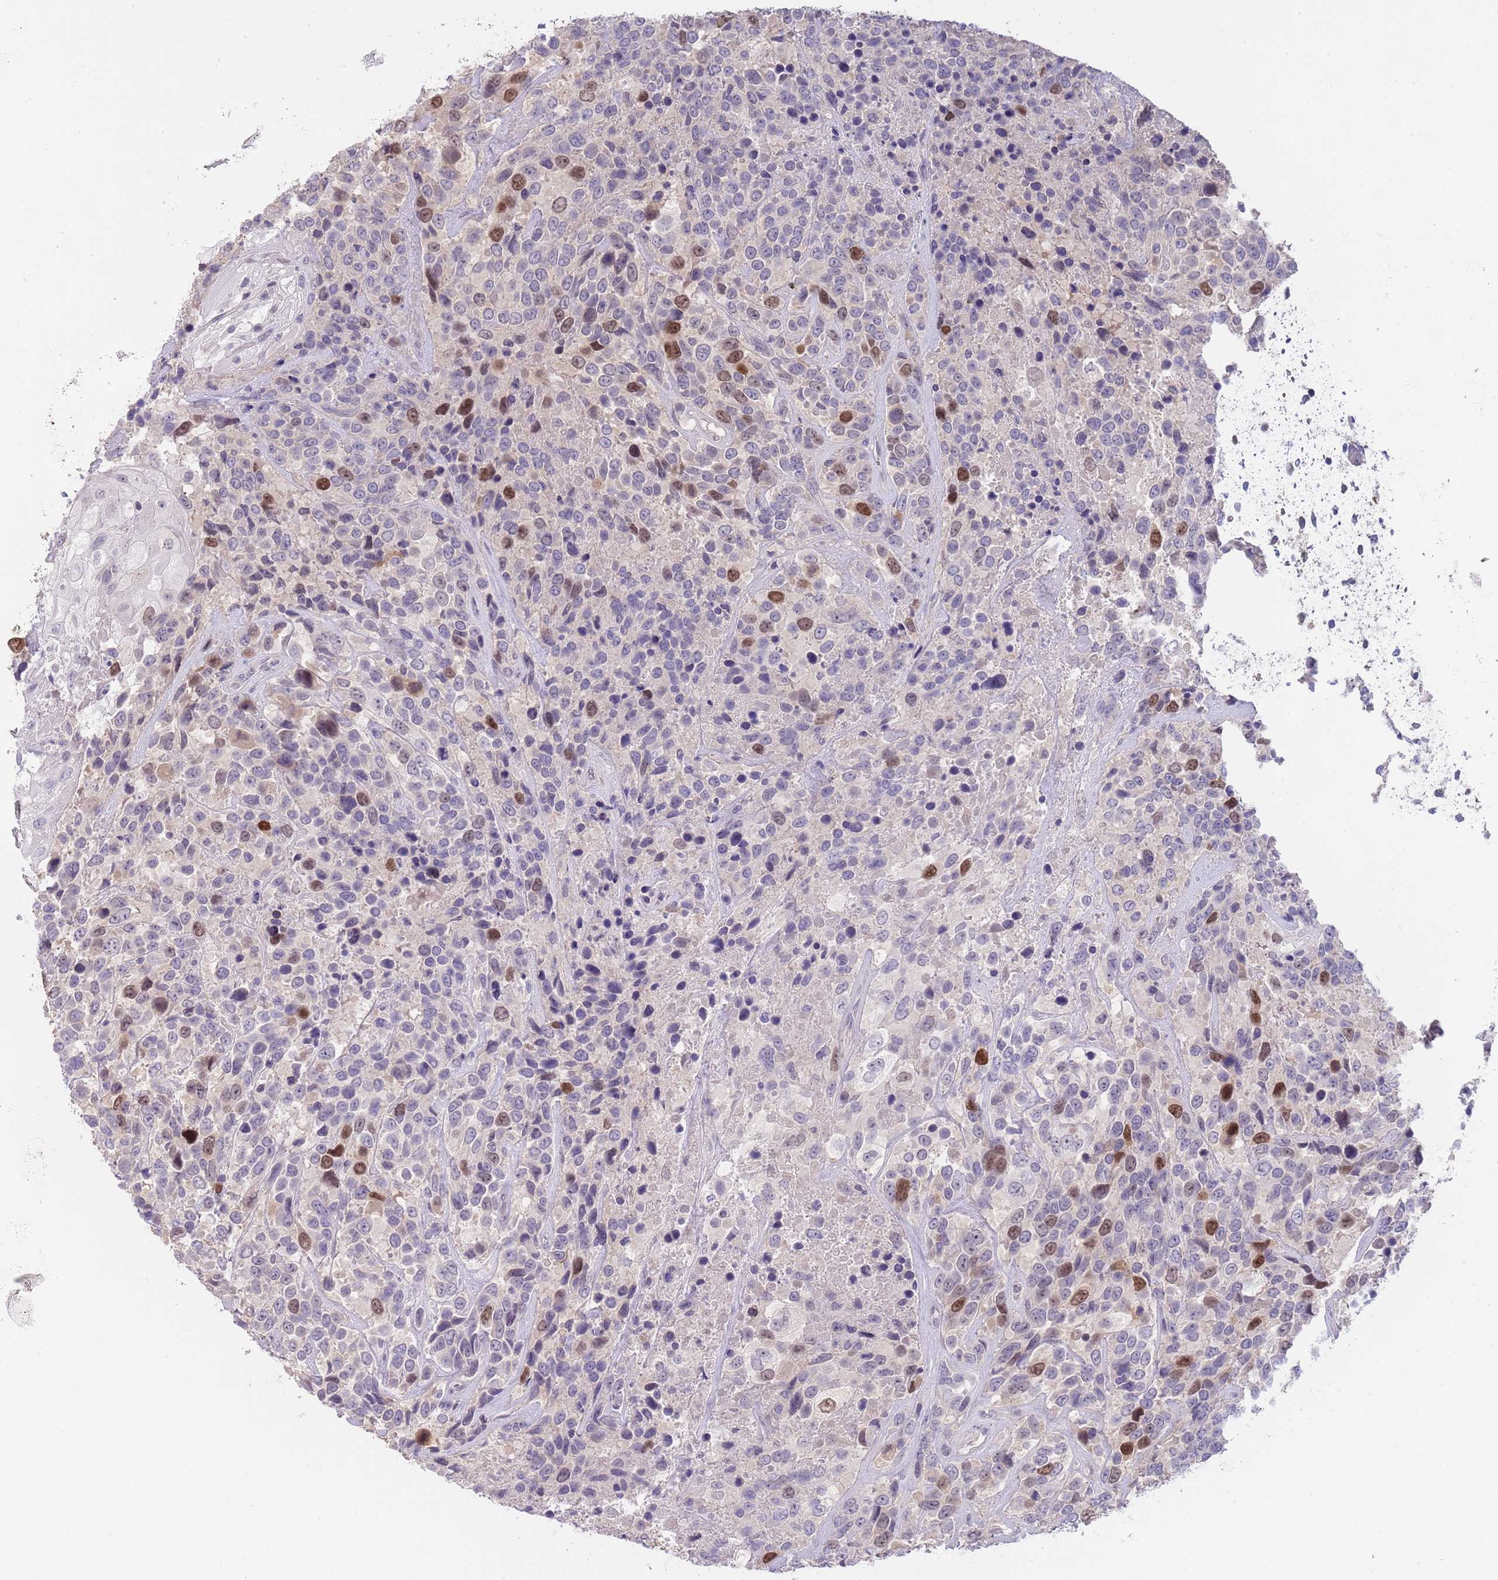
{"staining": {"intensity": "strong", "quantity": "<25%", "location": "nuclear"}, "tissue": "urothelial cancer", "cell_type": "Tumor cells", "image_type": "cancer", "snomed": [{"axis": "morphology", "description": "Urothelial carcinoma, High grade"}, {"axis": "topography", "description": "Urinary bladder"}], "caption": "Protein positivity by IHC shows strong nuclear positivity in about <25% of tumor cells in urothelial carcinoma (high-grade).", "gene": "PIMREG", "patient": {"sex": "female", "age": 70}}